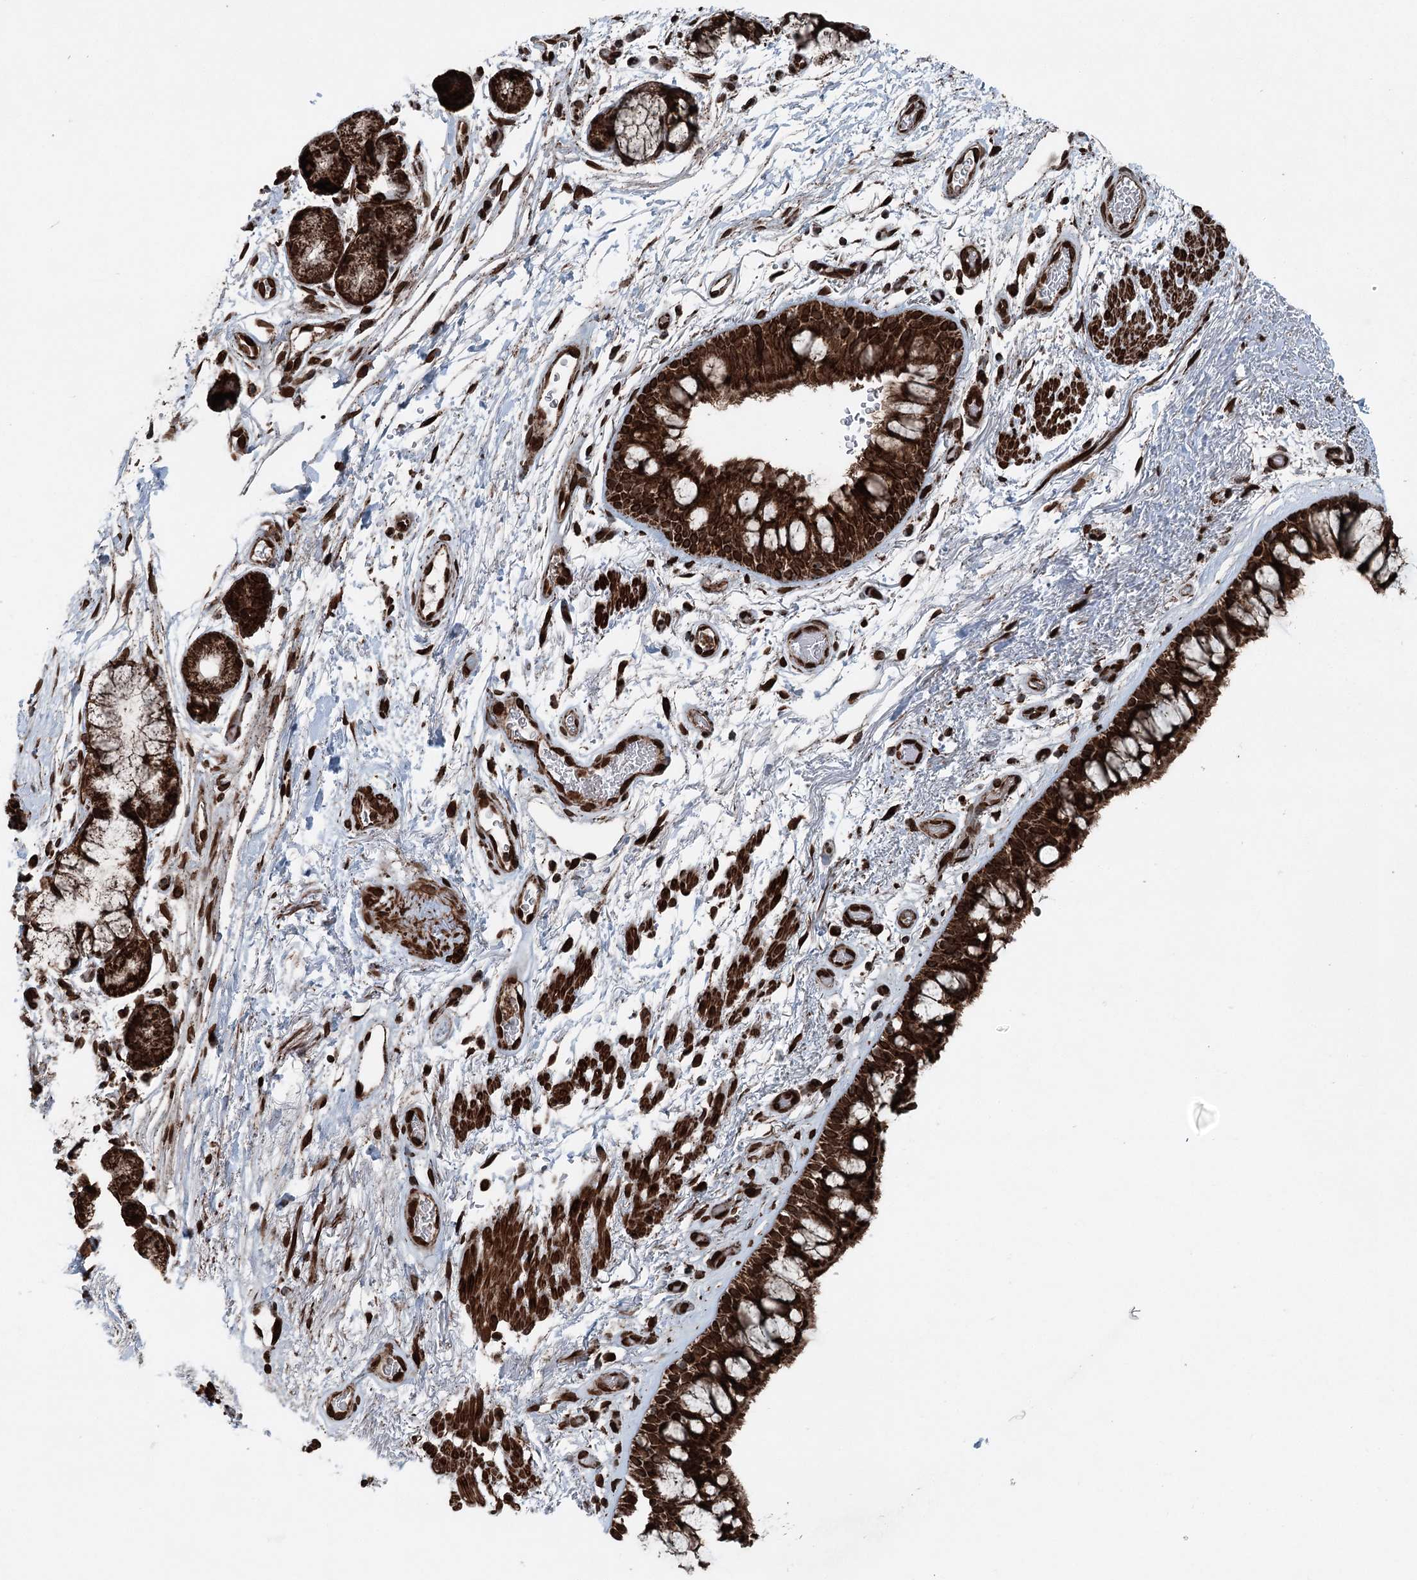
{"staining": {"intensity": "strong", "quantity": ">75%", "location": "cytoplasmic/membranous"}, "tissue": "bronchus", "cell_type": "Respiratory epithelial cells", "image_type": "normal", "snomed": [{"axis": "morphology", "description": "Normal tissue, NOS"}, {"axis": "topography", "description": "Bronchus"}], "caption": "Immunohistochemistry of normal bronchus demonstrates high levels of strong cytoplasmic/membranous positivity in approximately >75% of respiratory epithelial cells. (Brightfield microscopy of DAB IHC at high magnification).", "gene": "BCKDHA", "patient": {"sex": "male", "age": 65}}